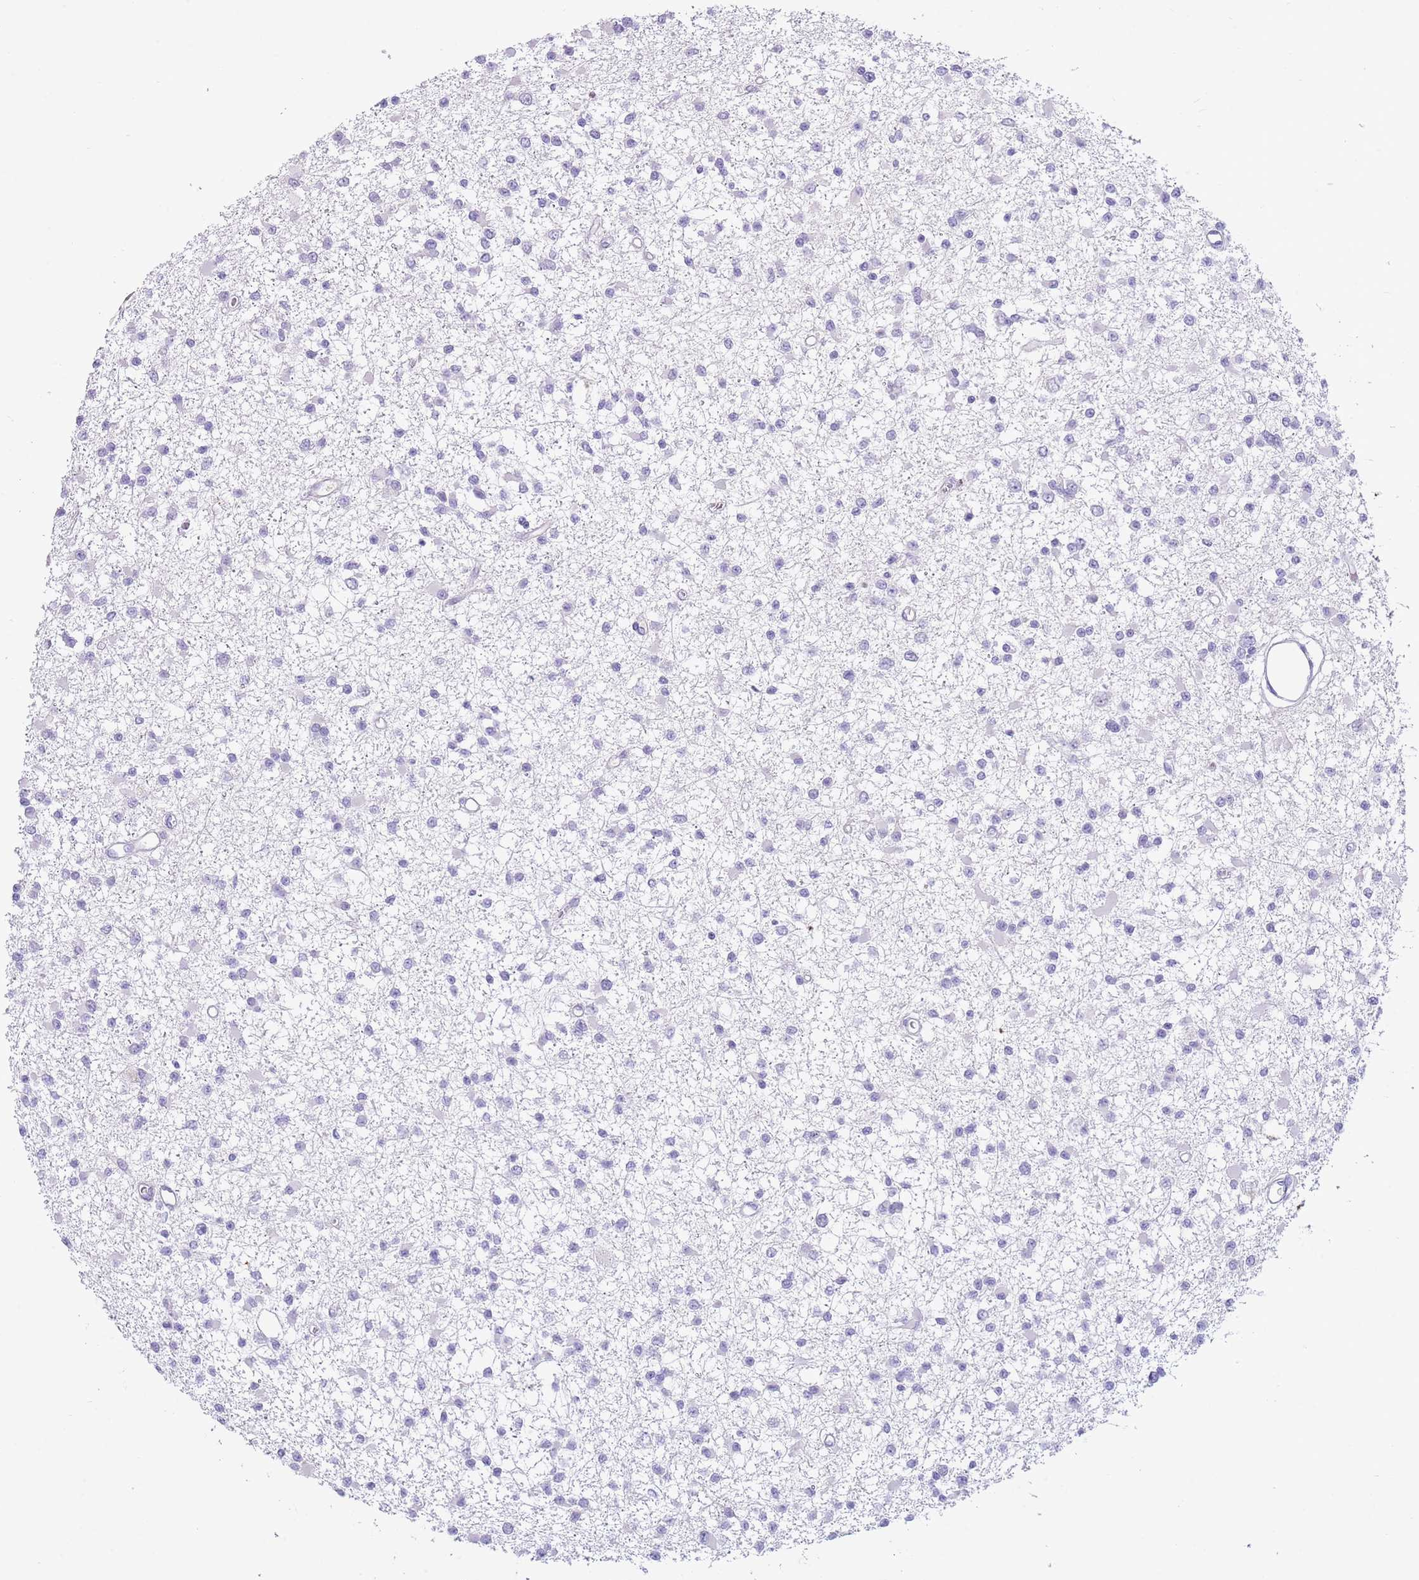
{"staining": {"intensity": "negative", "quantity": "none", "location": "none"}, "tissue": "glioma", "cell_type": "Tumor cells", "image_type": "cancer", "snomed": [{"axis": "morphology", "description": "Glioma, malignant, Low grade"}, {"axis": "topography", "description": "Brain"}], "caption": "Glioma was stained to show a protein in brown. There is no significant staining in tumor cells.", "gene": "TOX2", "patient": {"sex": "female", "age": 22}}